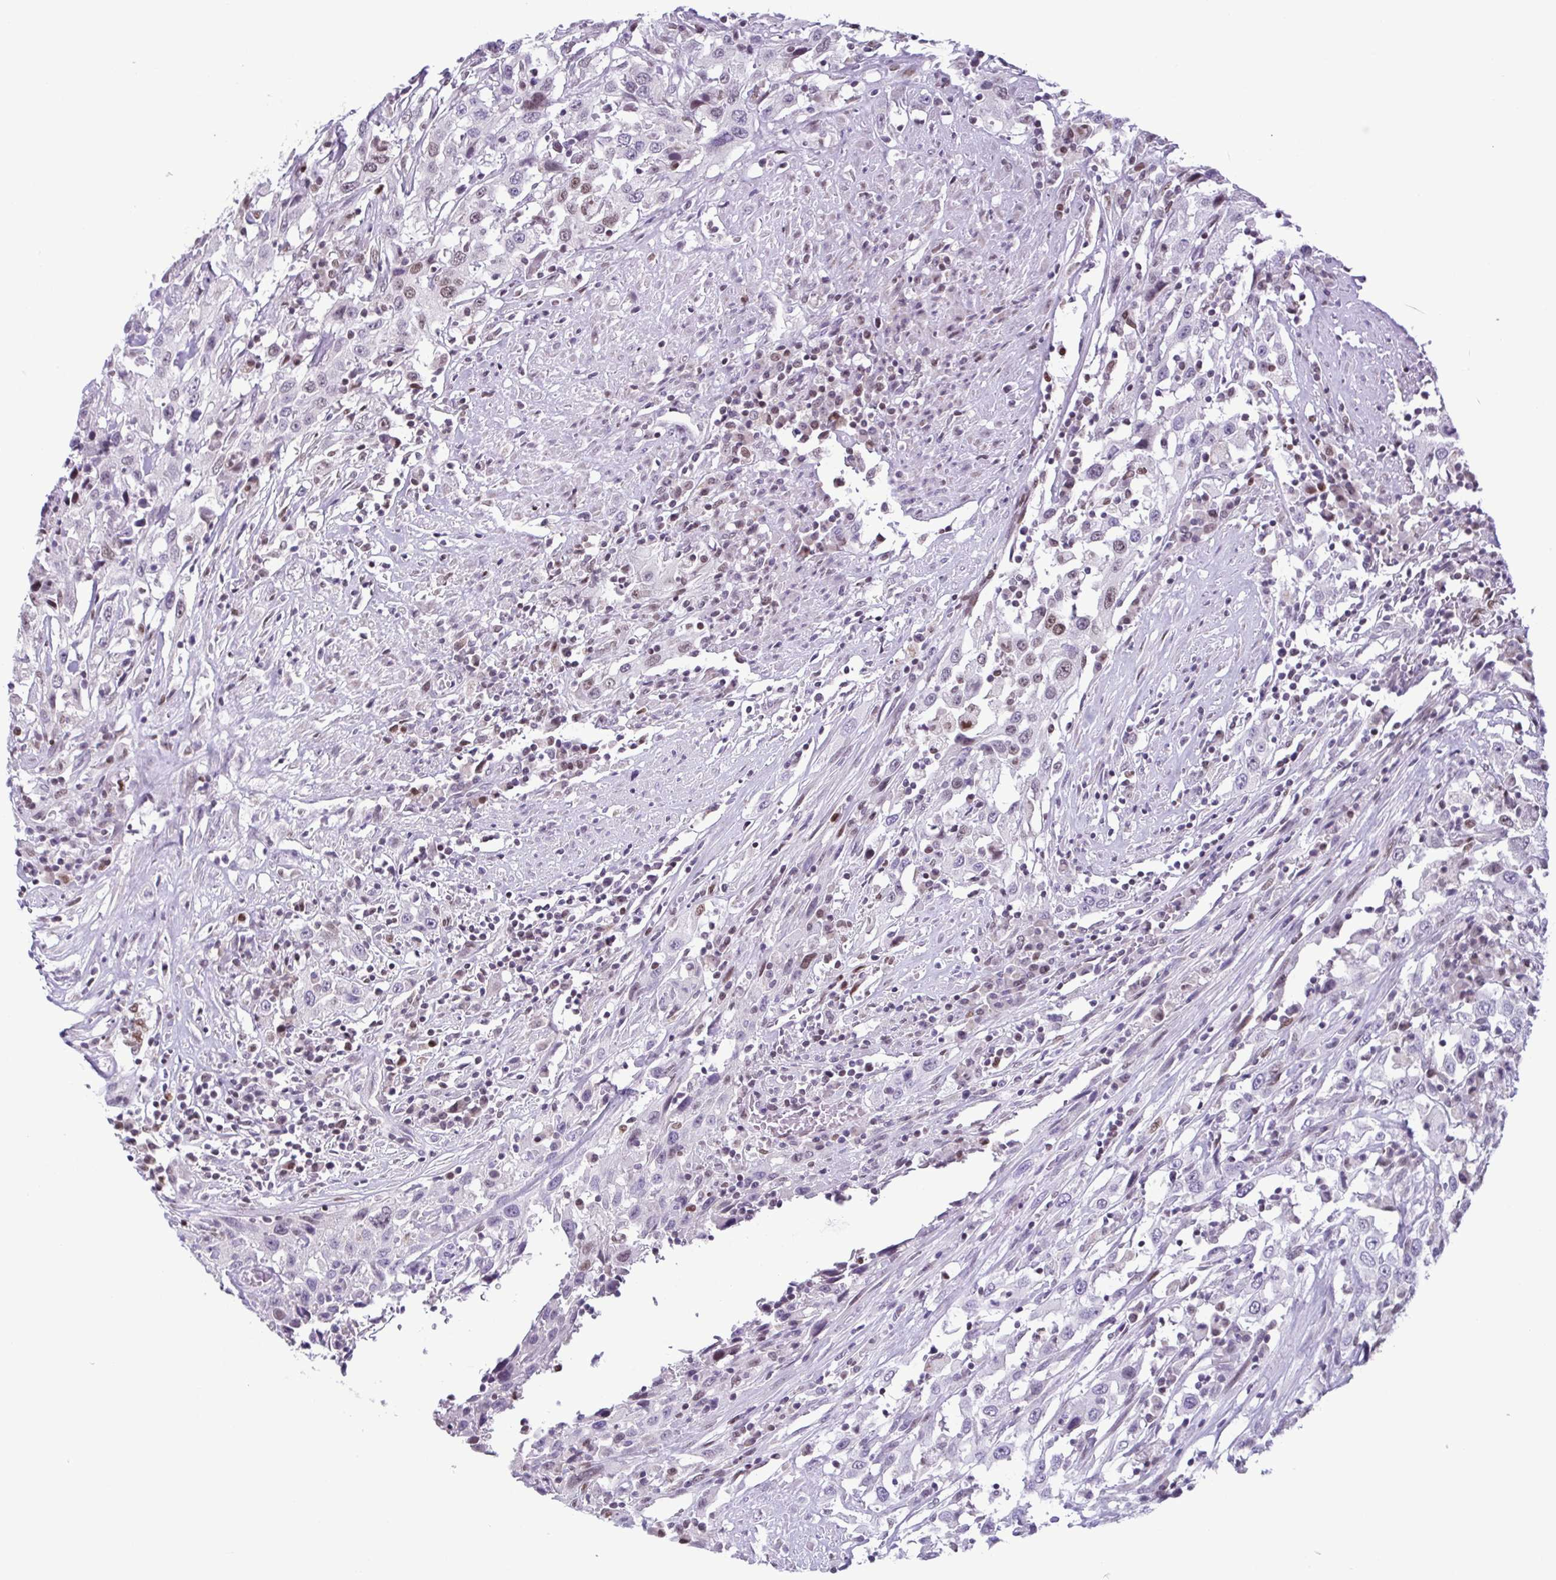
{"staining": {"intensity": "negative", "quantity": "none", "location": "none"}, "tissue": "urothelial cancer", "cell_type": "Tumor cells", "image_type": "cancer", "snomed": [{"axis": "morphology", "description": "Urothelial carcinoma, High grade"}, {"axis": "topography", "description": "Urinary bladder"}], "caption": "An IHC image of urothelial cancer is shown. There is no staining in tumor cells of urothelial cancer. (Stains: DAB immunohistochemistry with hematoxylin counter stain, Microscopy: brightfield microscopy at high magnification).", "gene": "IRF1", "patient": {"sex": "male", "age": 61}}